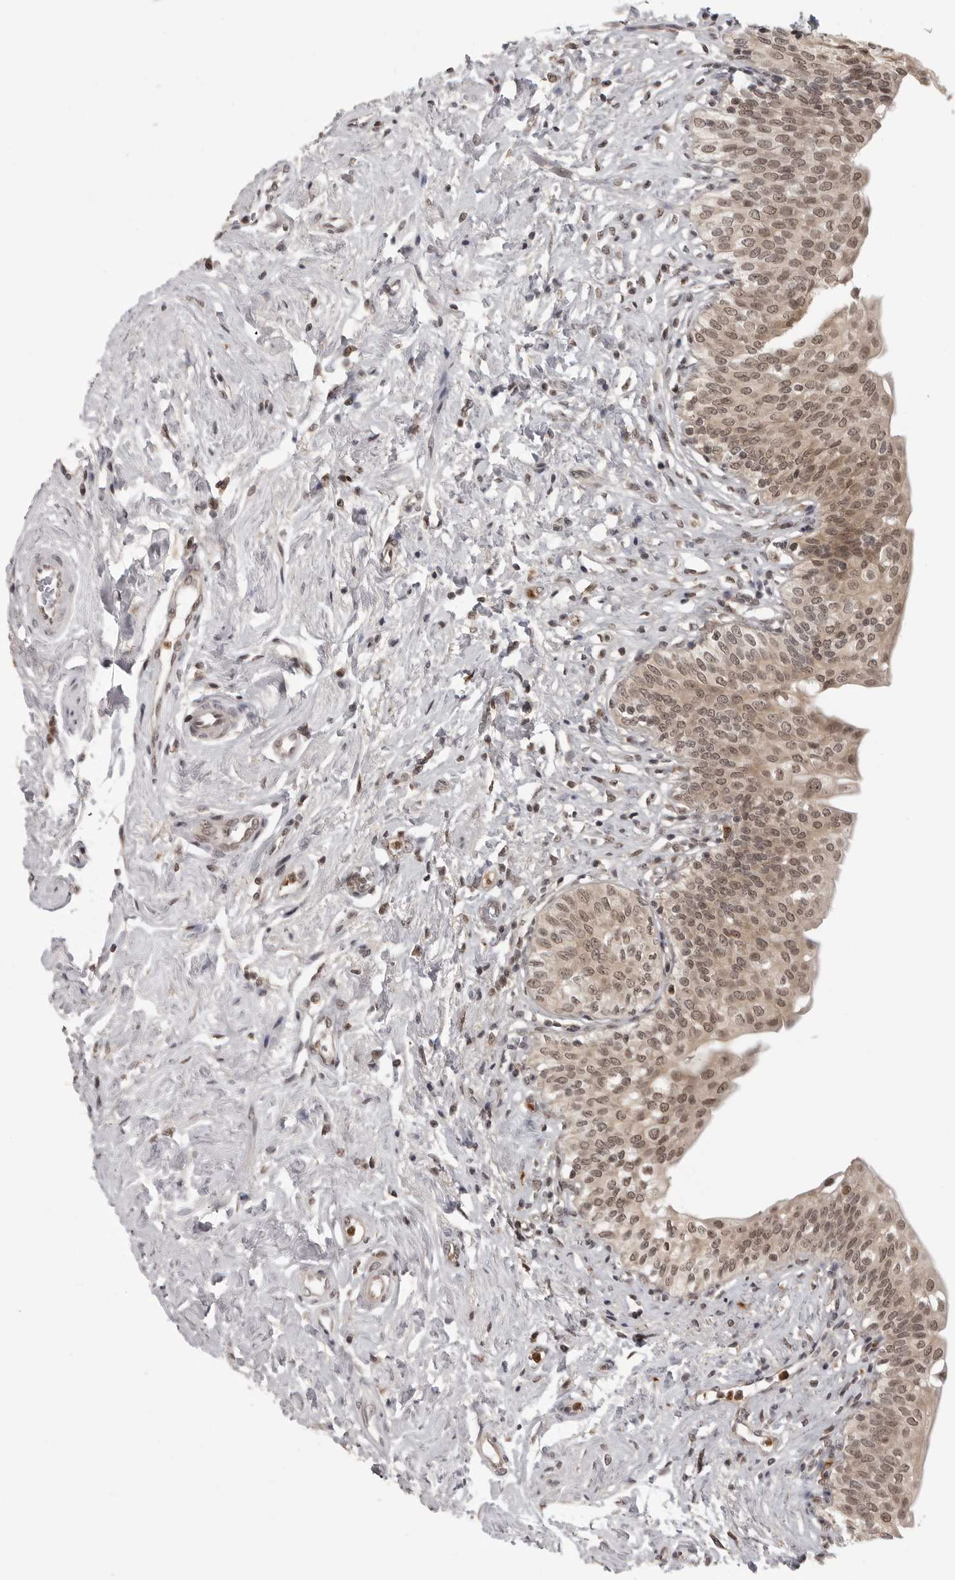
{"staining": {"intensity": "moderate", "quantity": "25%-75%", "location": "cytoplasmic/membranous,nuclear"}, "tissue": "urinary bladder", "cell_type": "Urothelial cells", "image_type": "normal", "snomed": [{"axis": "morphology", "description": "Normal tissue, NOS"}, {"axis": "topography", "description": "Urinary bladder"}], "caption": "Immunohistochemistry image of normal human urinary bladder stained for a protein (brown), which displays medium levels of moderate cytoplasmic/membranous,nuclear expression in about 25%-75% of urothelial cells.", "gene": "PEG3", "patient": {"sex": "male", "age": 83}}